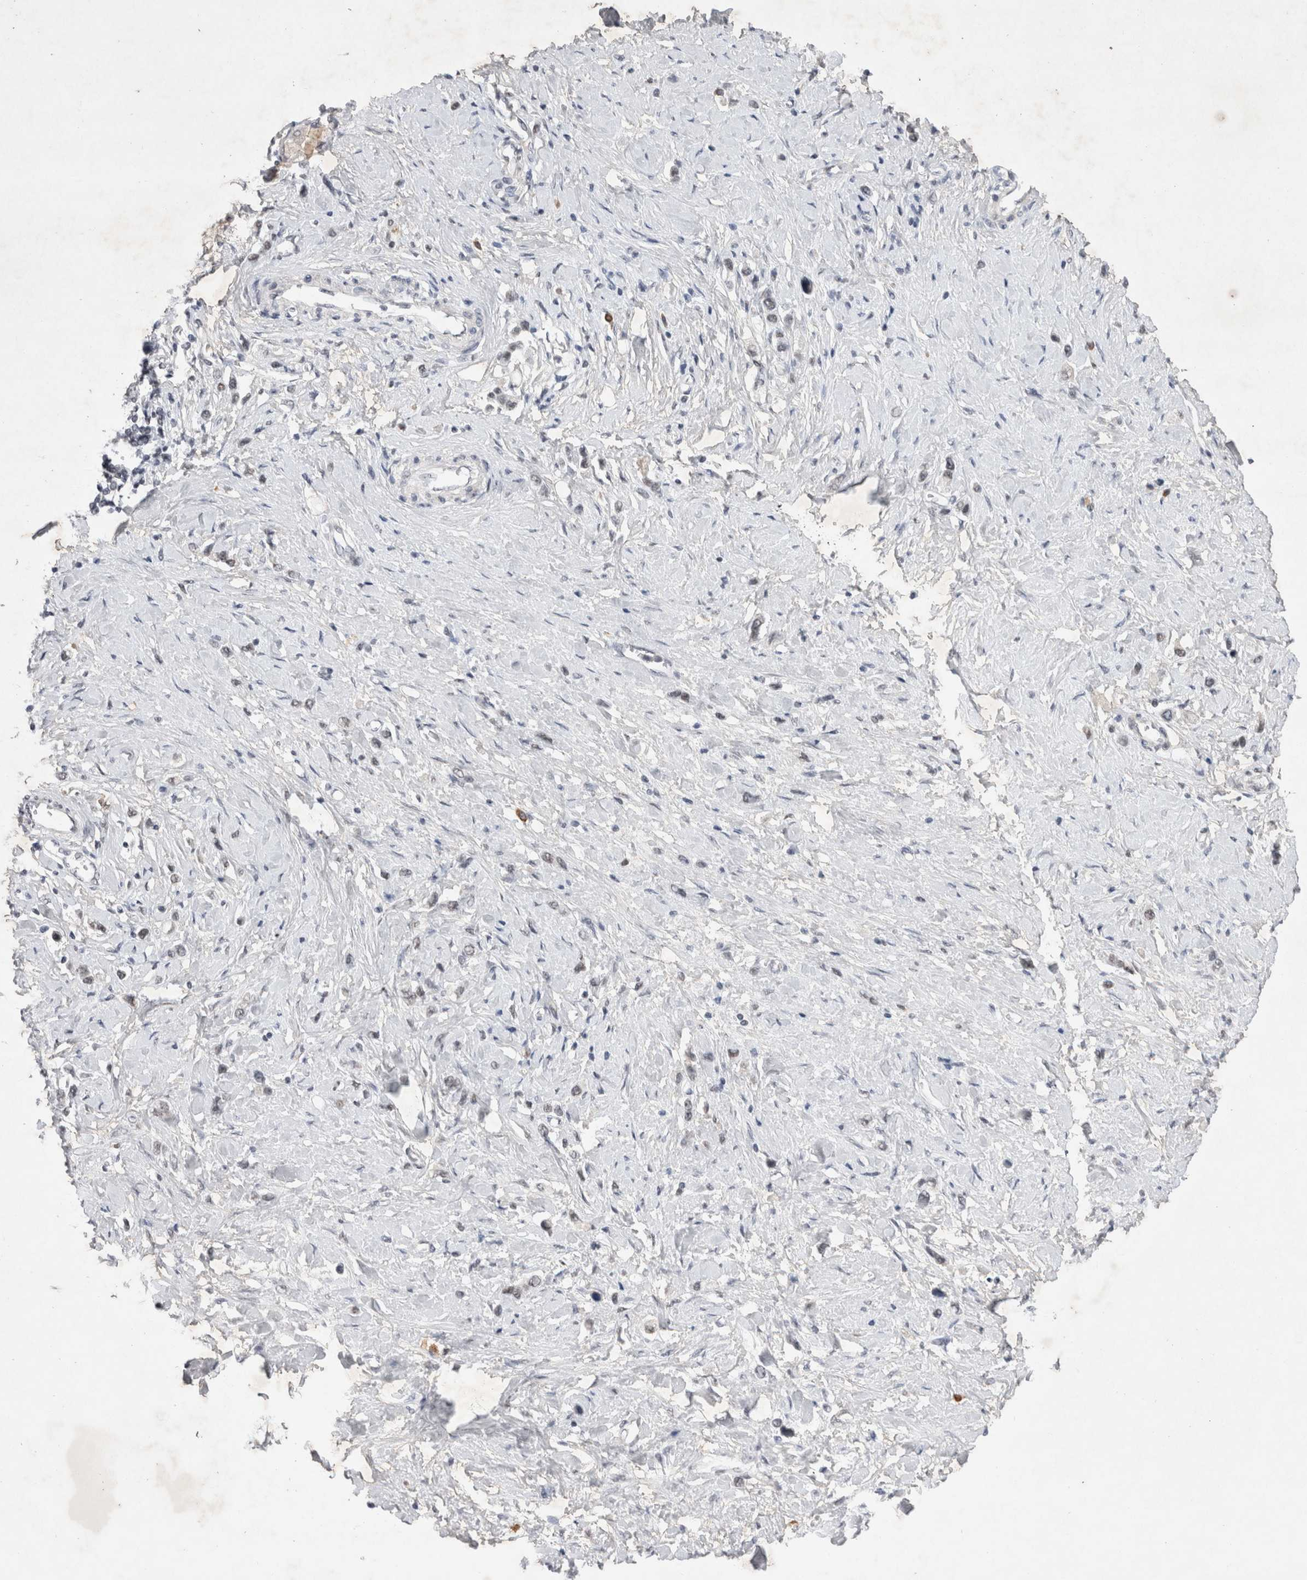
{"staining": {"intensity": "negative", "quantity": "none", "location": "none"}, "tissue": "stomach cancer", "cell_type": "Tumor cells", "image_type": "cancer", "snomed": [{"axis": "morphology", "description": "Adenocarcinoma, NOS"}, {"axis": "topography", "description": "Stomach"}], "caption": "This is a image of immunohistochemistry (IHC) staining of adenocarcinoma (stomach), which shows no staining in tumor cells.", "gene": "RBM6", "patient": {"sex": "female", "age": 65}}